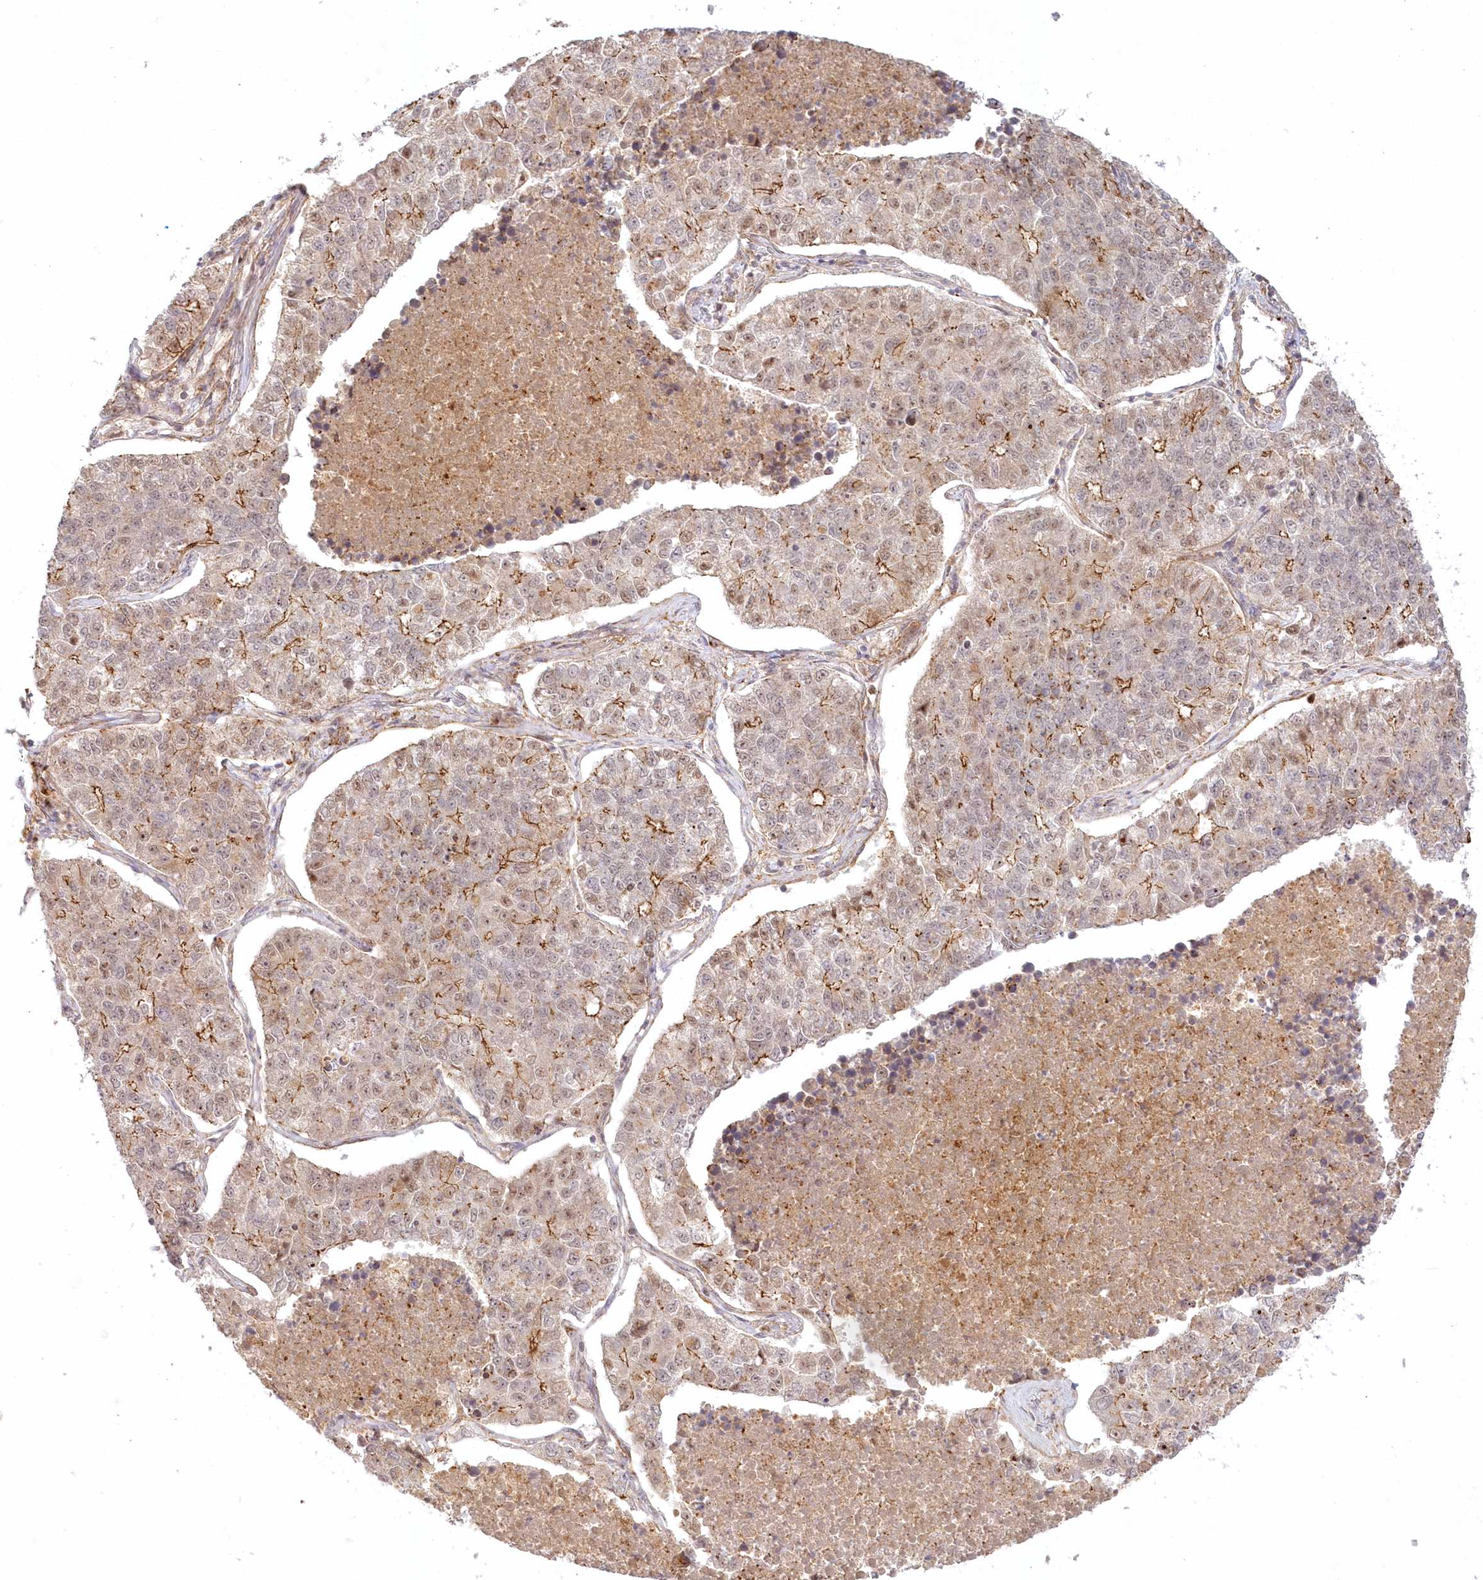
{"staining": {"intensity": "moderate", "quantity": "25%-75%", "location": "cytoplasmic/membranous"}, "tissue": "lung cancer", "cell_type": "Tumor cells", "image_type": "cancer", "snomed": [{"axis": "morphology", "description": "Adenocarcinoma, NOS"}, {"axis": "topography", "description": "Lung"}], "caption": "Protein staining reveals moderate cytoplasmic/membranous expression in about 25%-75% of tumor cells in lung cancer (adenocarcinoma).", "gene": "TOGARAM2", "patient": {"sex": "male", "age": 49}}